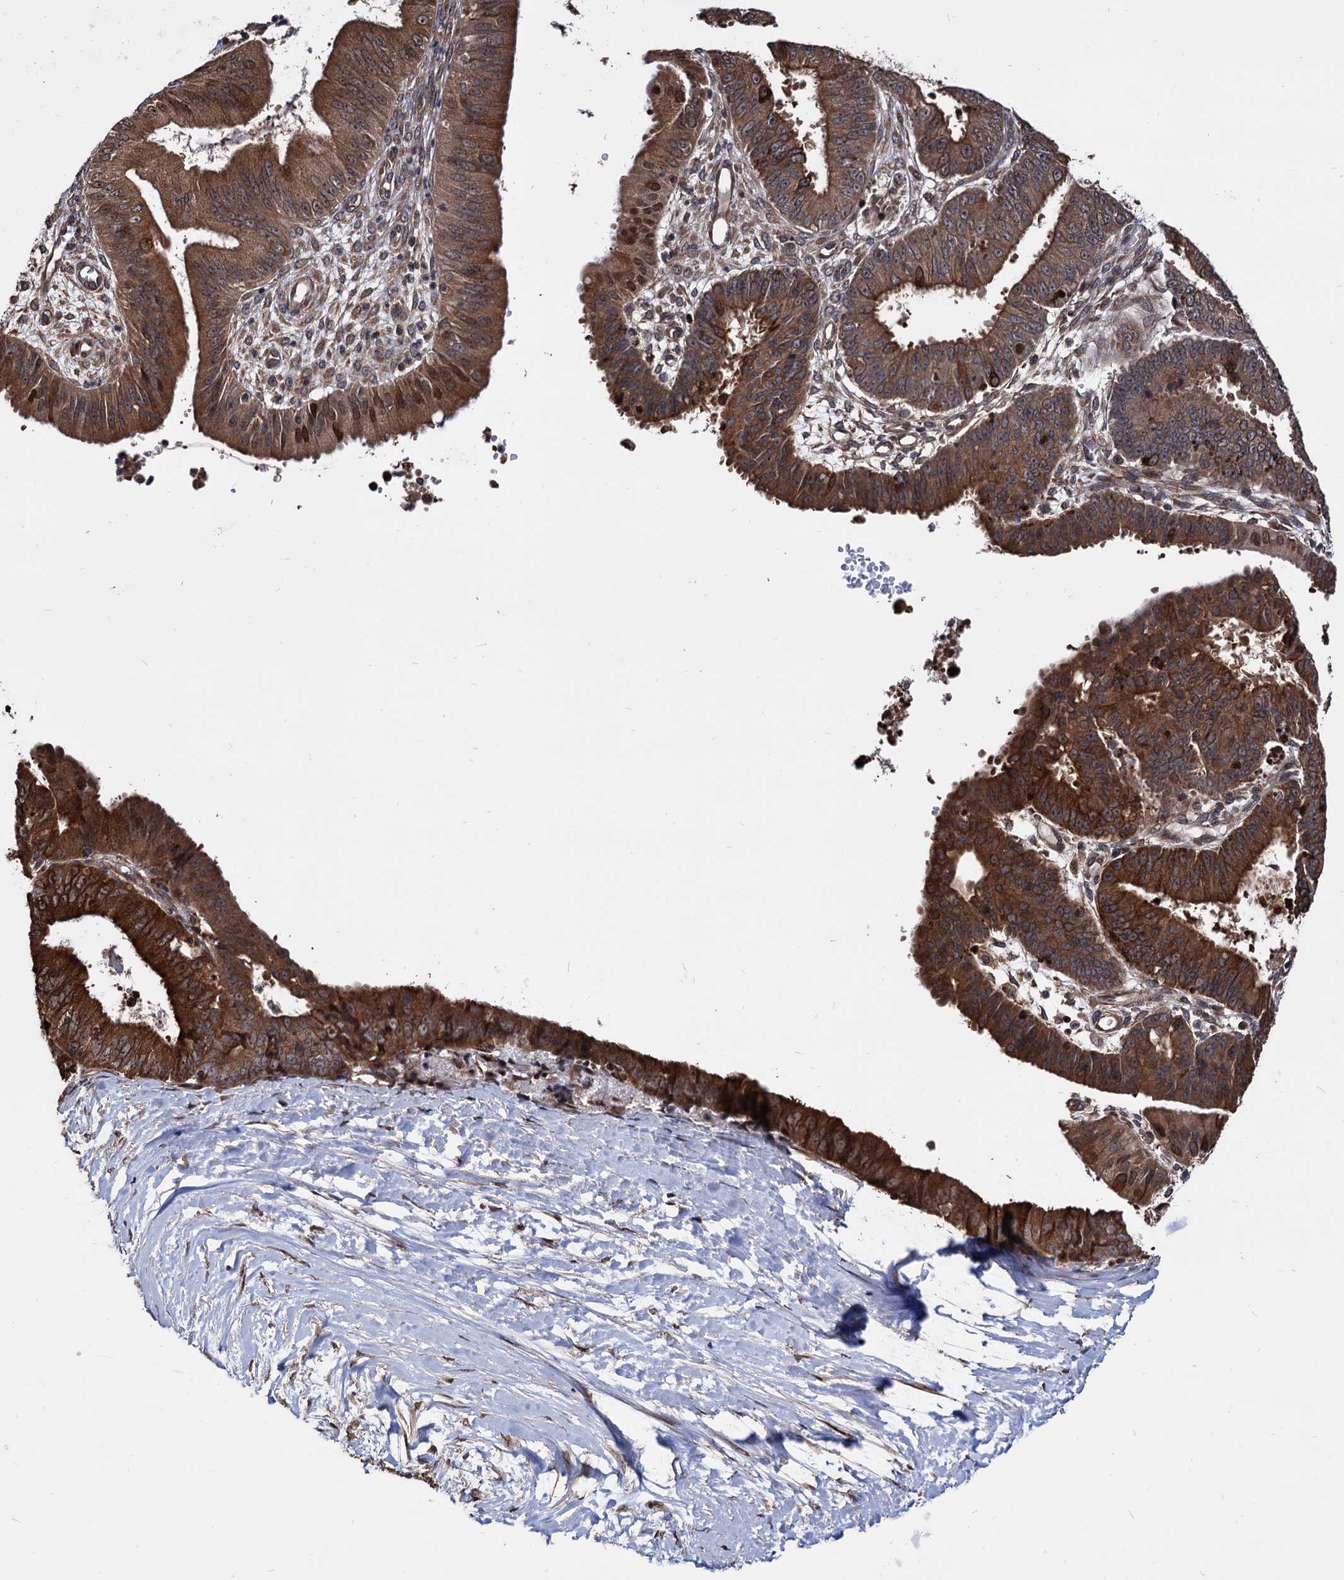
{"staining": {"intensity": "strong", "quantity": ">75%", "location": "cytoplasmic/membranous,nuclear"}, "tissue": "ovarian cancer", "cell_type": "Tumor cells", "image_type": "cancer", "snomed": [{"axis": "morphology", "description": "Carcinoma, endometroid"}, {"axis": "topography", "description": "Appendix"}, {"axis": "topography", "description": "Ovary"}], "caption": "Brown immunohistochemical staining in human ovarian cancer (endometroid carcinoma) displays strong cytoplasmic/membranous and nuclear expression in about >75% of tumor cells.", "gene": "ANKRD12", "patient": {"sex": "female", "age": 42}}